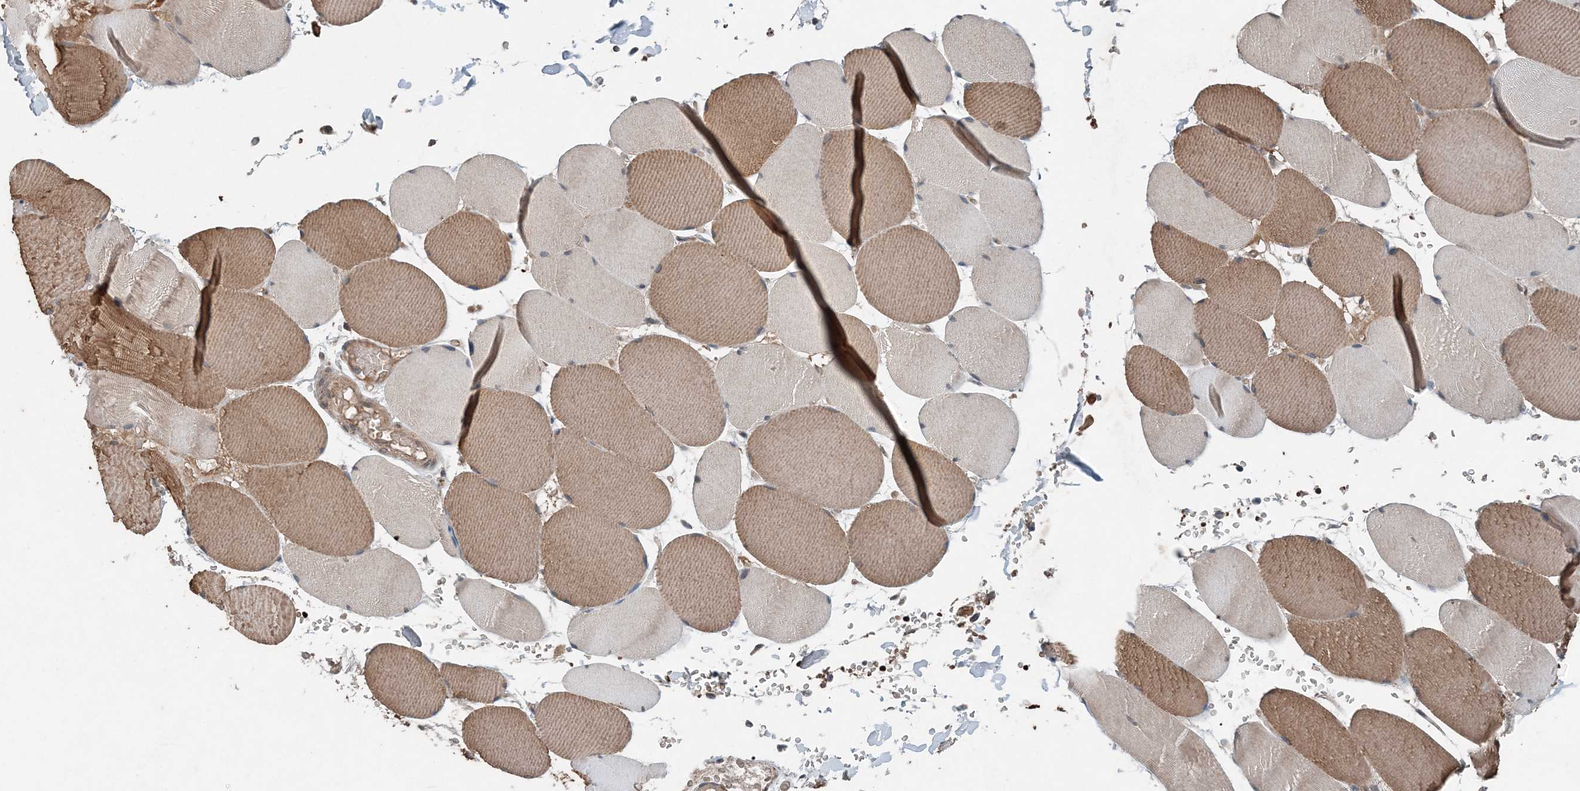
{"staining": {"intensity": "moderate", "quantity": ">75%", "location": "cytoplasmic/membranous"}, "tissue": "skeletal muscle", "cell_type": "Myocytes", "image_type": "normal", "snomed": [{"axis": "morphology", "description": "Normal tissue, NOS"}, {"axis": "topography", "description": "Skeletal muscle"}, {"axis": "topography", "description": "Head-Neck"}], "caption": "The micrograph displays staining of benign skeletal muscle, revealing moderate cytoplasmic/membranous protein expression (brown color) within myocytes.", "gene": "SMPD3", "patient": {"sex": "male", "age": 66}}